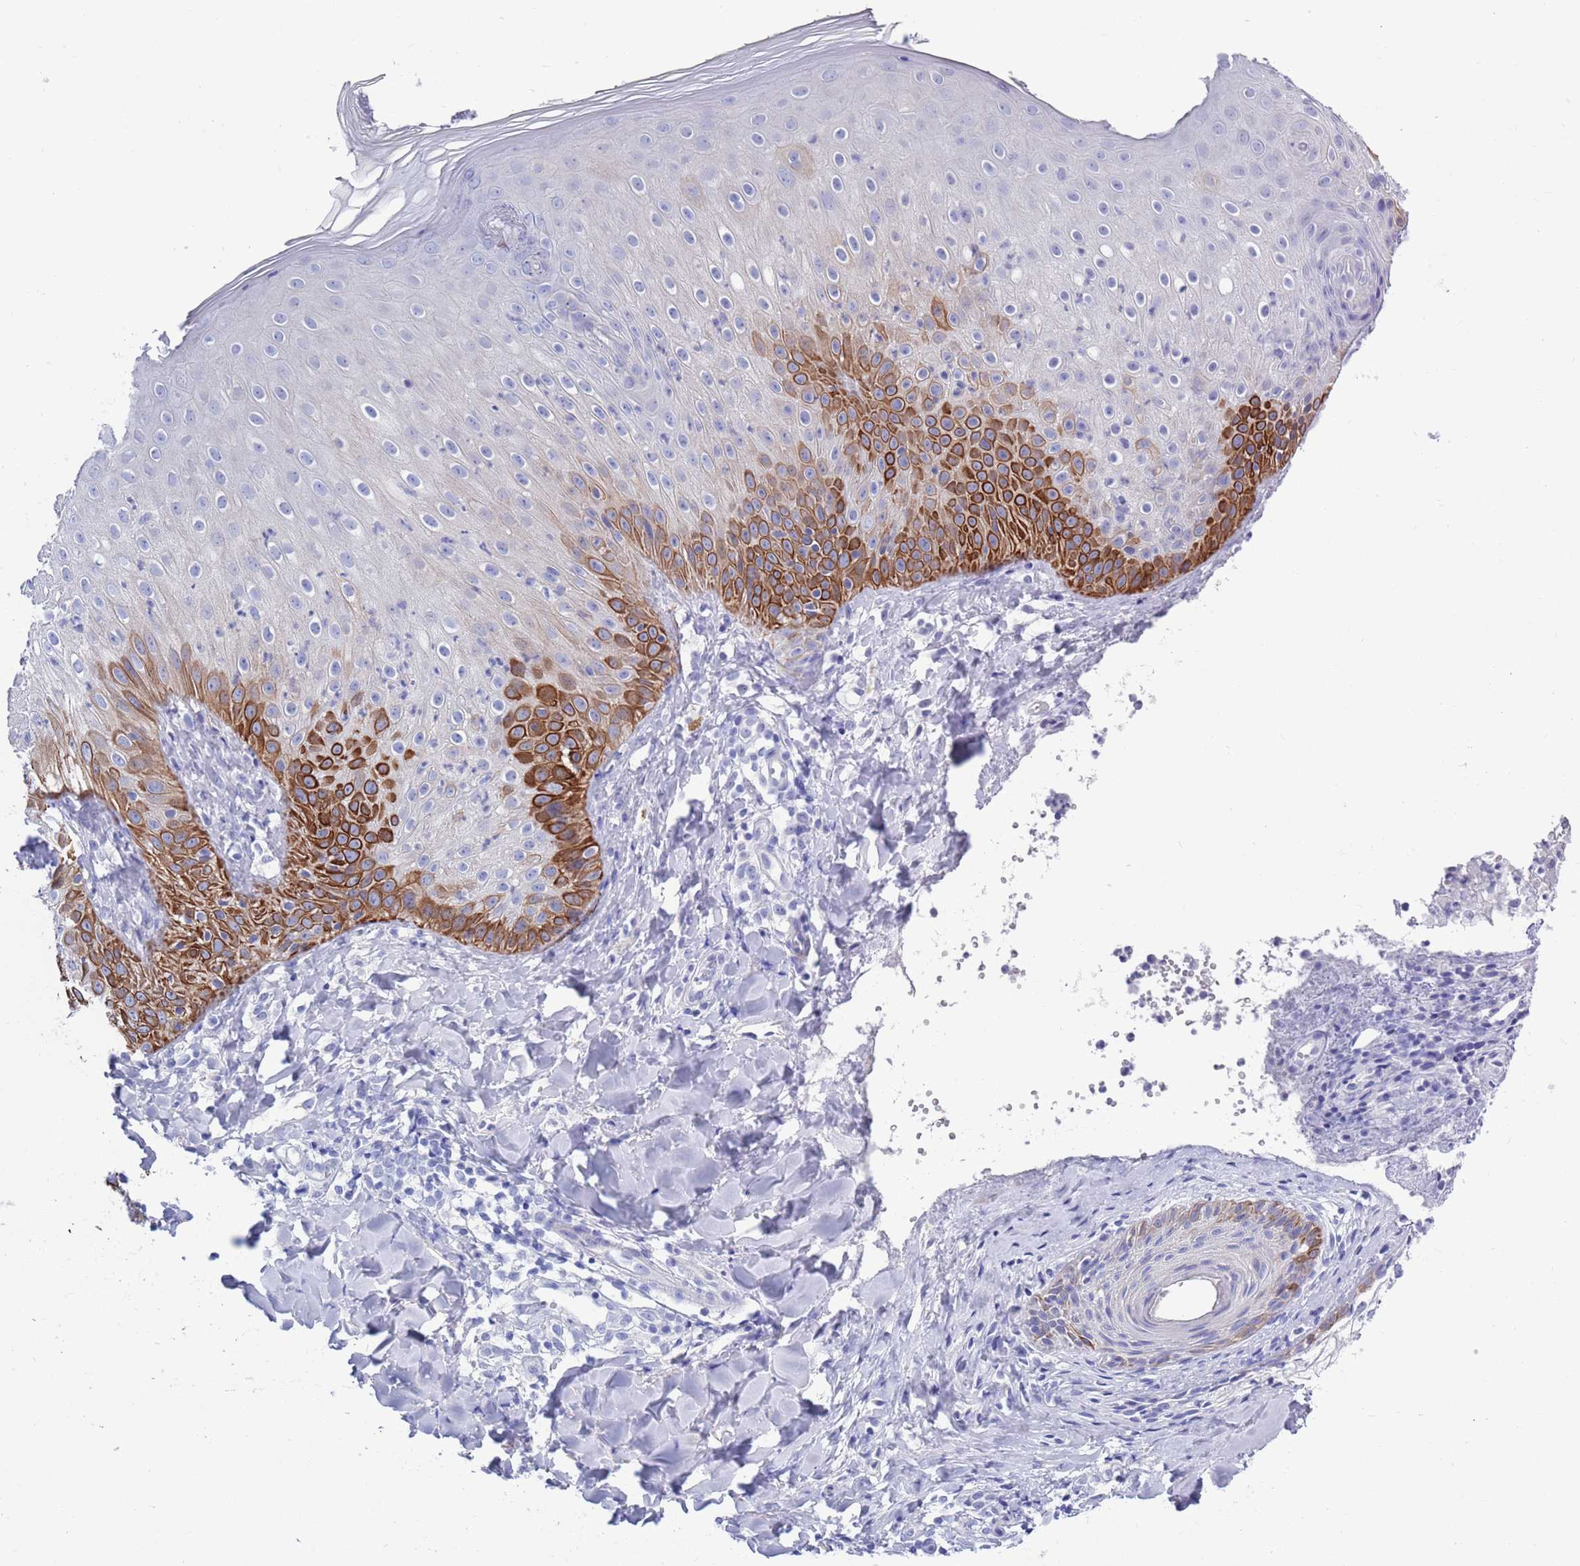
{"staining": {"intensity": "strong", "quantity": "25%-75%", "location": "cytoplasmic/membranous"}, "tissue": "skin", "cell_type": "Epidermal cells", "image_type": "normal", "snomed": [{"axis": "morphology", "description": "Normal tissue, NOS"}, {"axis": "morphology", "description": "Inflammation, NOS"}, {"axis": "topography", "description": "Soft tissue"}, {"axis": "topography", "description": "Anal"}], "caption": "This is a histology image of IHC staining of benign skin, which shows strong positivity in the cytoplasmic/membranous of epidermal cells.", "gene": "MTMR2", "patient": {"sex": "female", "age": 15}}